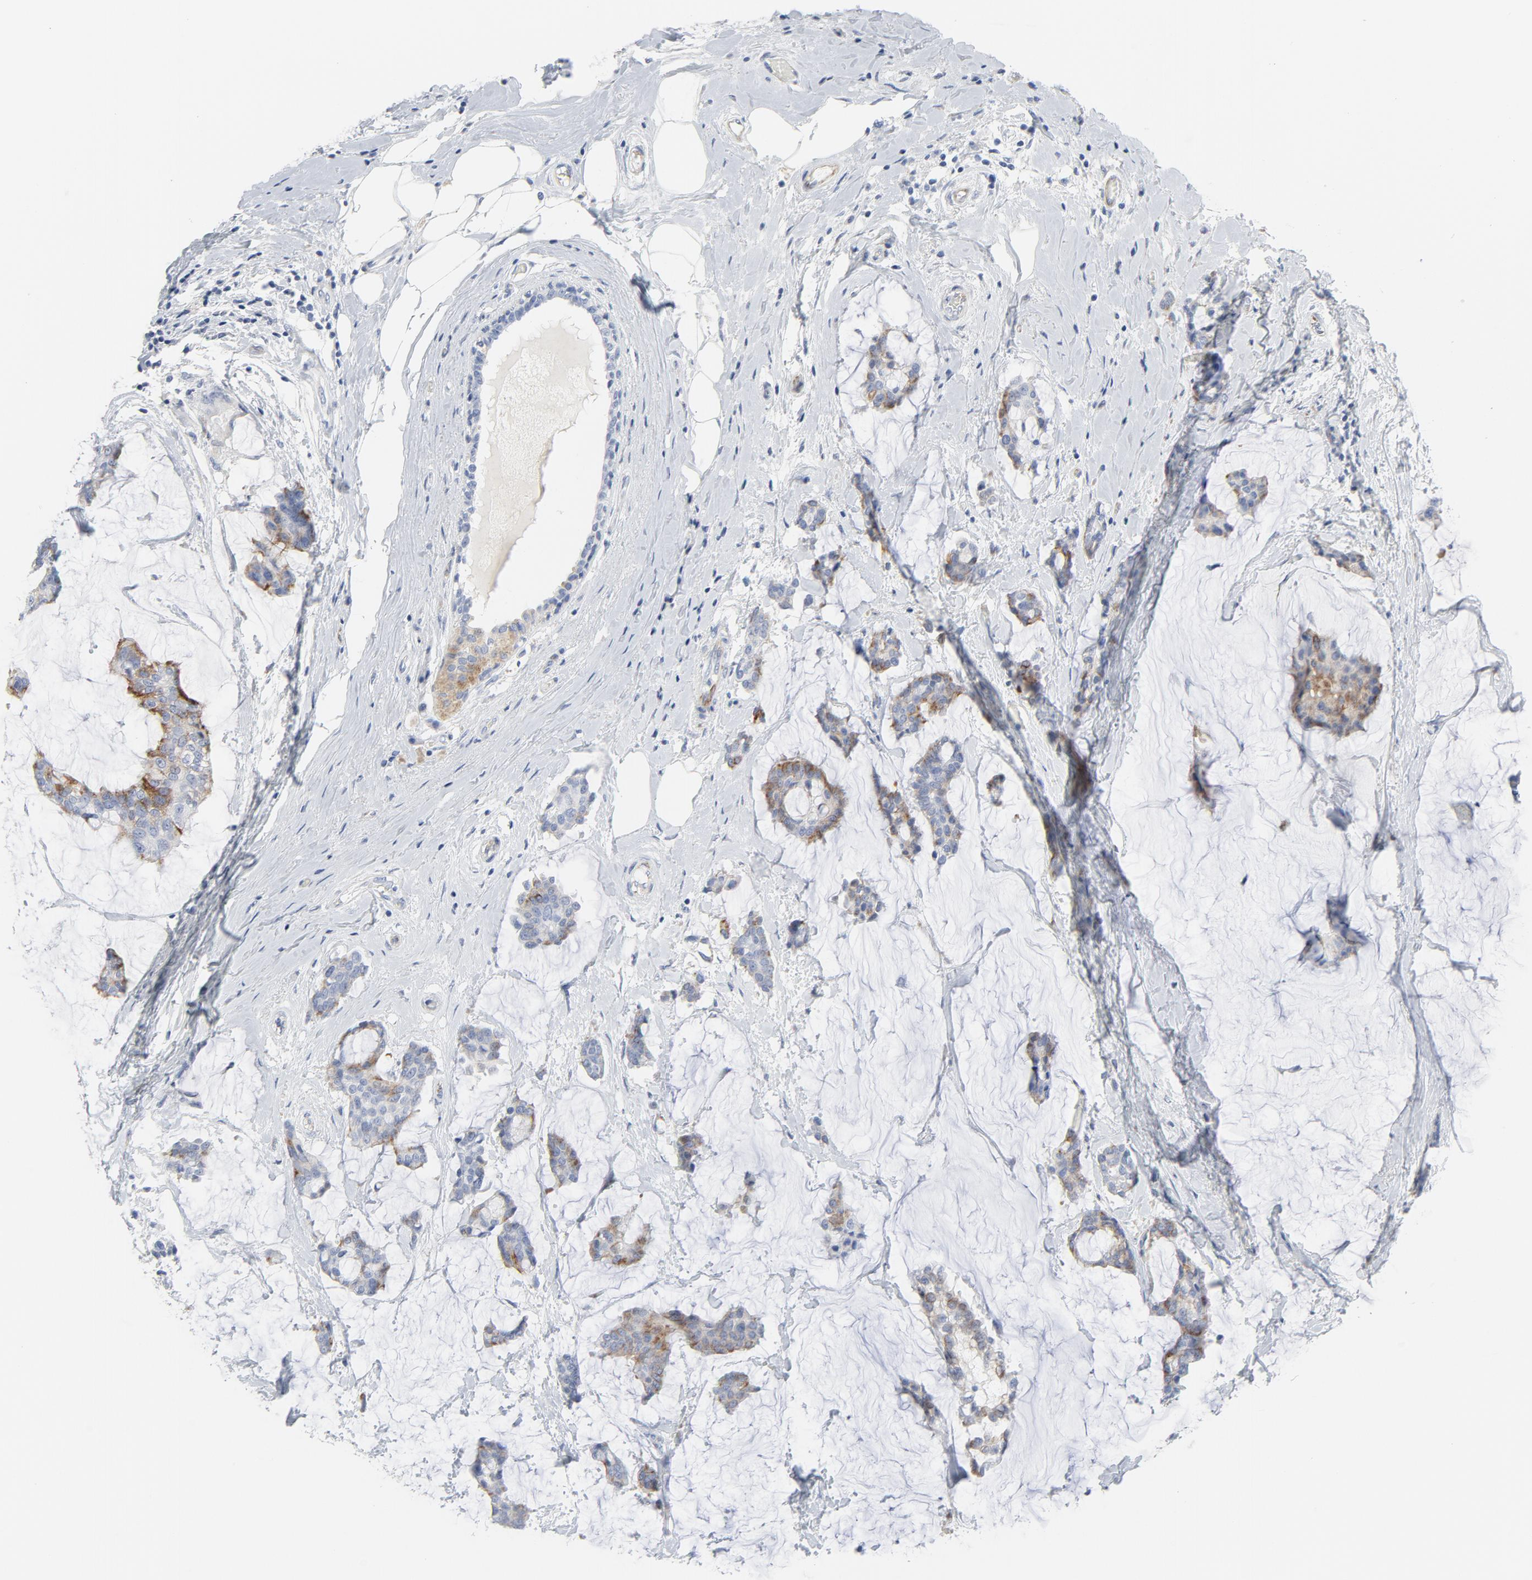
{"staining": {"intensity": "moderate", "quantity": "<25%", "location": "cytoplasmic/membranous"}, "tissue": "breast cancer", "cell_type": "Tumor cells", "image_type": "cancer", "snomed": [{"axis": "morphology", "description": "Duct carcinoma"}, {"axis": "topography", "description": "Breast"}], "caption": "Infiltrating ductal carcinoma (breast) stained for a protein displays moderate cytoplasmic/membranous positivity in tumor cells.", "gene": "TUBB1", "patient": {"sex": "female", "age": 93}}